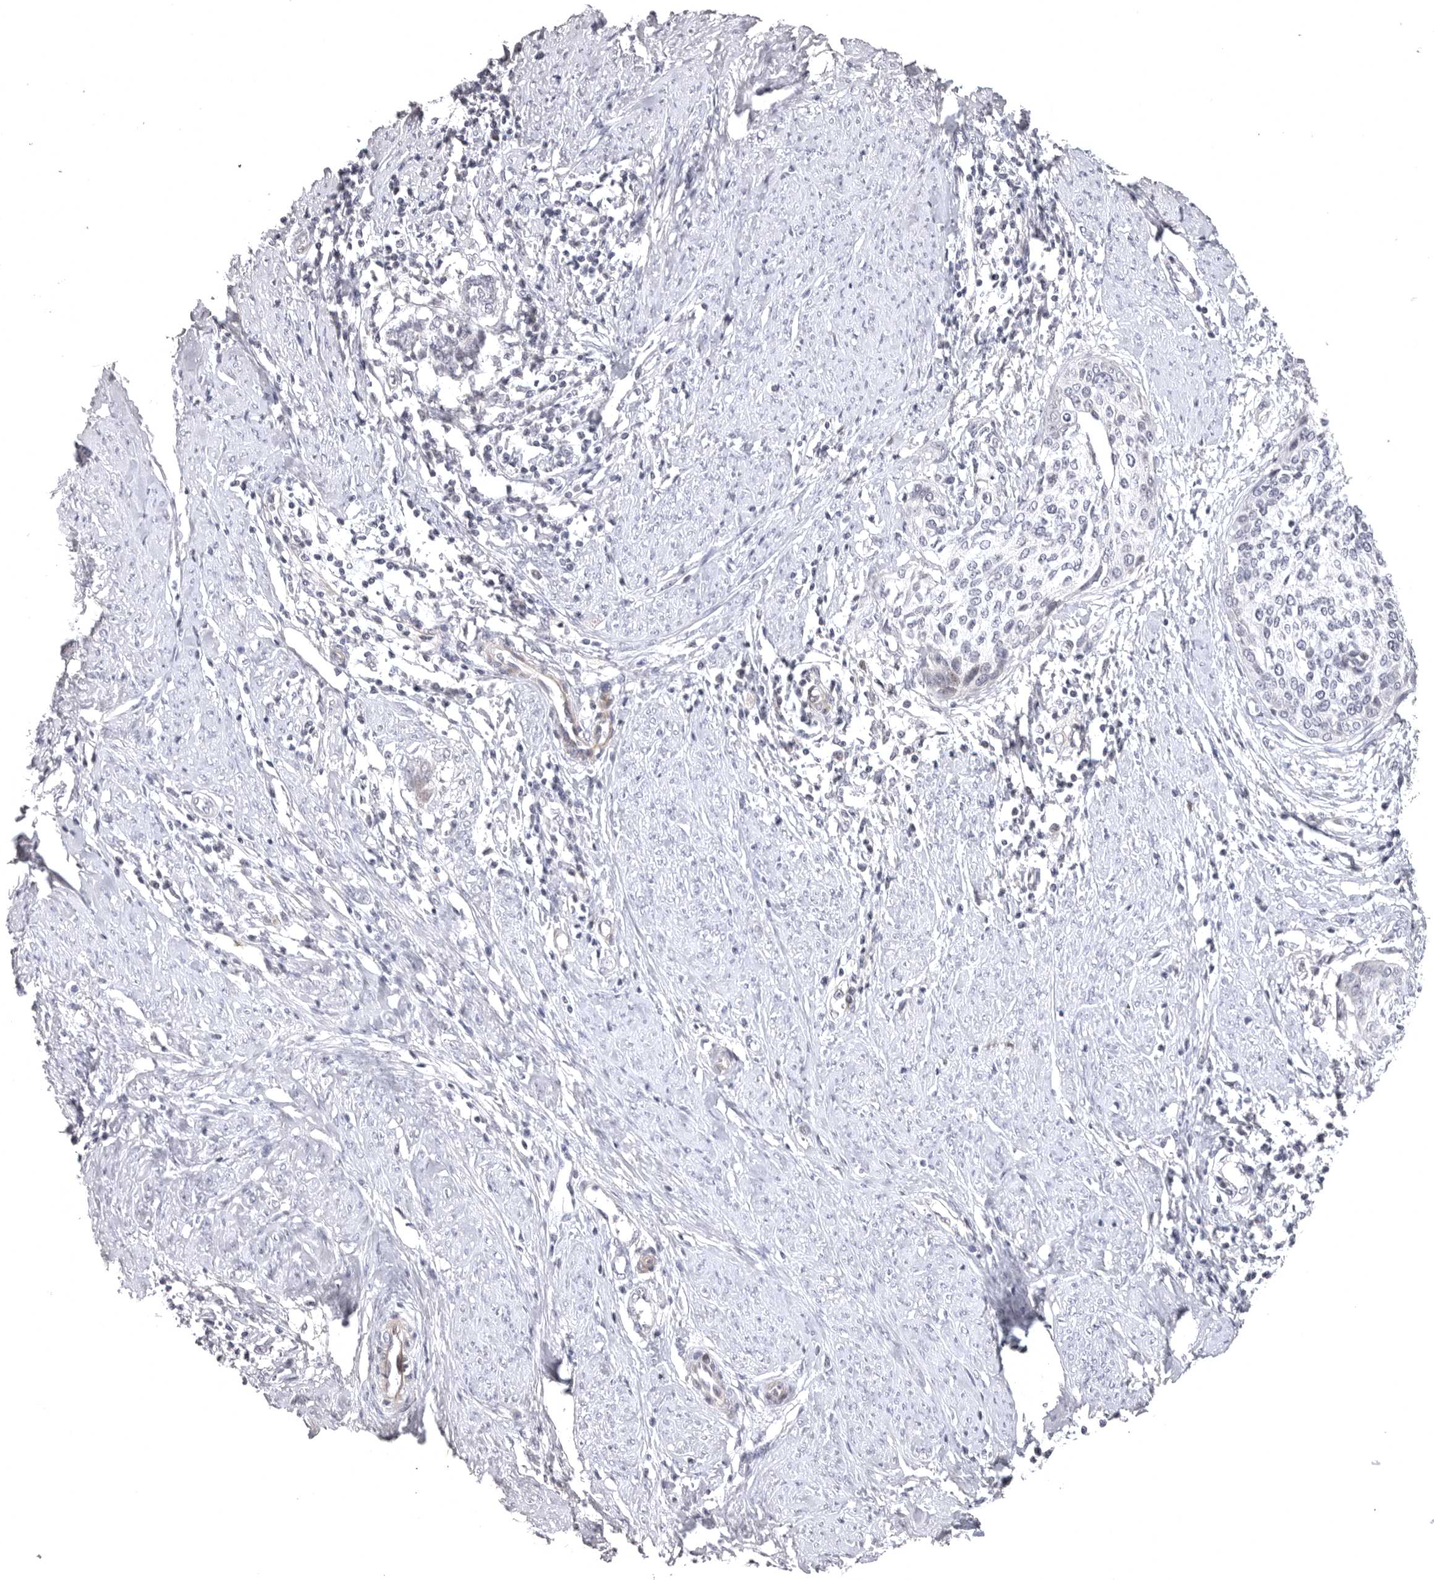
{"staining": {"intensity": "negative", "quantity": "none", "location": "none"}, "tissue": "cervical cancer", "cell_type": "Tumor cells", "image_type": "cancer", "snomed": [{"axis": "morphology", "description": "Squamous cell carcinoma, NOS"}, {"axis": "topography", "description": "Cervix"}], "caption": "There is no significant positivity in tumor cells of cervical cancer (squamous cell carcinoma). (DAB immunohistochemistry visualized using brightfield microscopy, high magnification).", "gene": "CD300LD", "patient": {"sex": "female", "age": 37}}